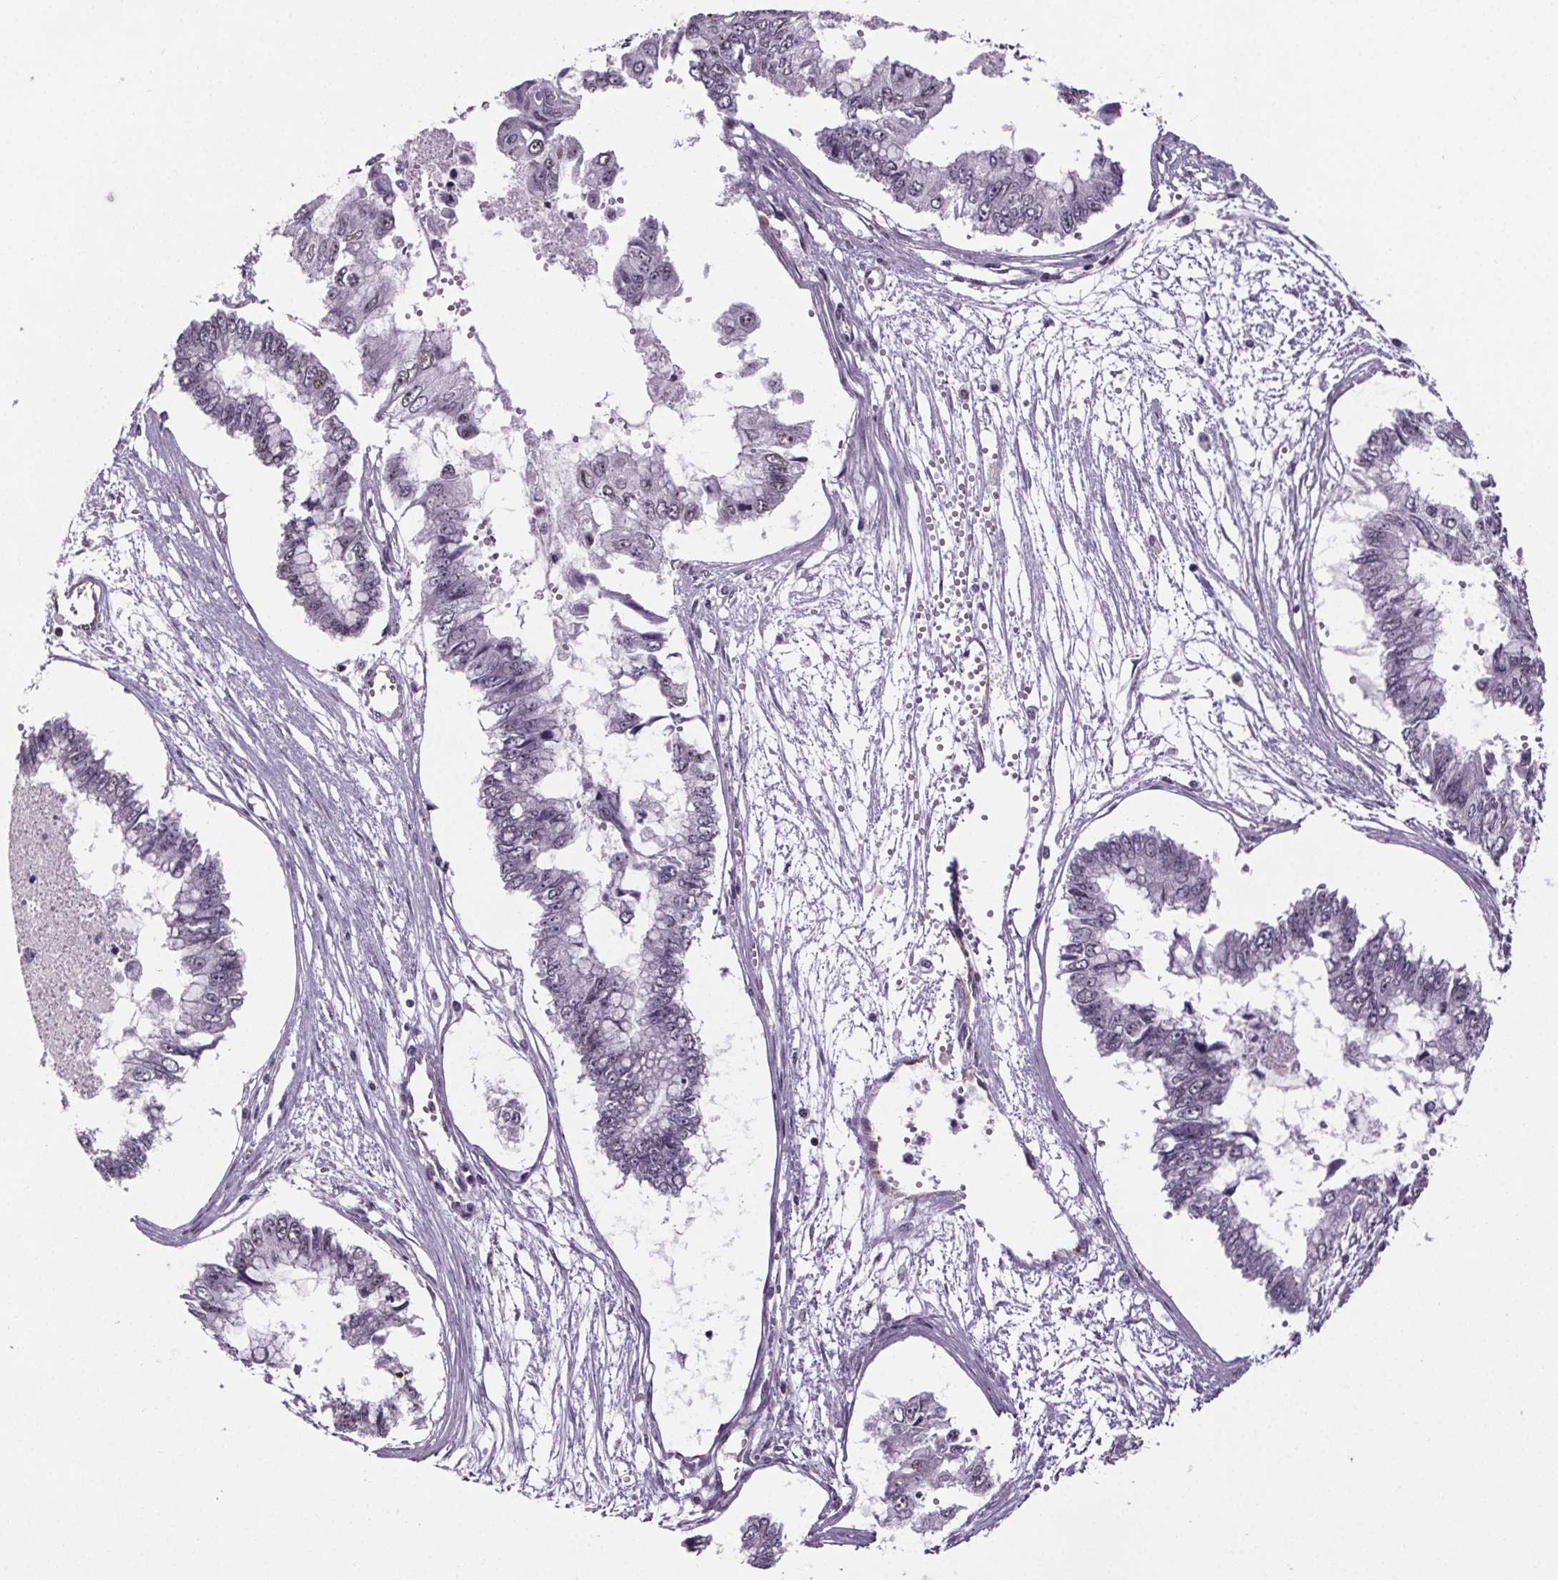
{"staining": {"intensity": "negative", "quantity": "none", "location": "none"}, "tissue": "ovarian cancer", "cell_type": "Tumor cells", "image_type": "cancer", "snomed": [{"axis": "morphology", "description": "Cystadenocarcinoma, mucinous, NOS"}, {"axis": "topography", "description": "Ovary"}], "caption": "This image is of mucinous cystadenocarcinoma (ovarian) stained with immunohistochemistry (IHC) to label a protein in brown with the nuclei are counter-stained blue. There is no staining in tumor cells.", "gene": "TTC12", "patient": {"sex": "female", "age": 72}}